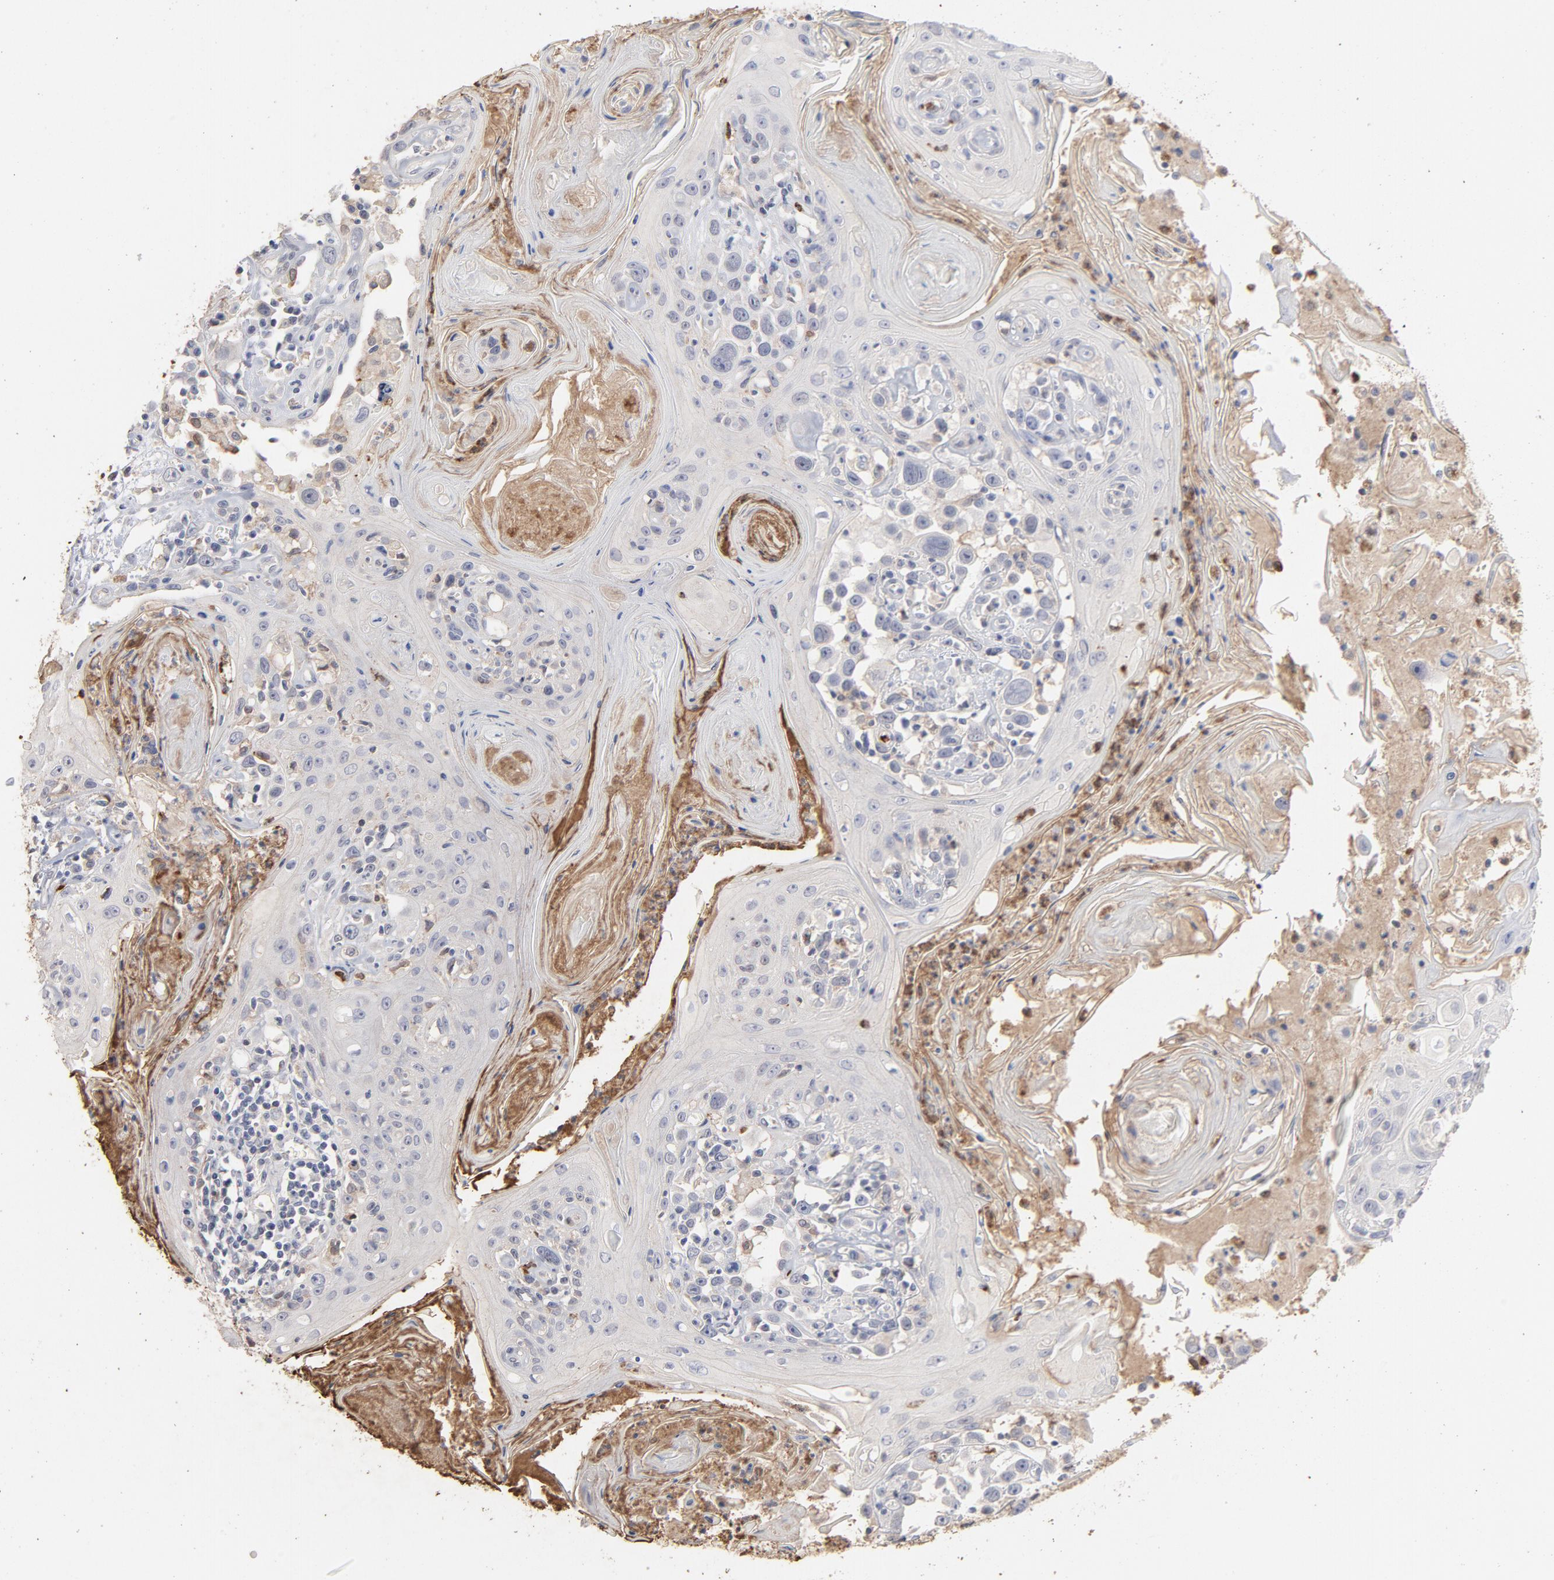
{"staining": {"intensity": "weak", "quantity": "<25%", "location": "cytoplasmic/membranous"}, "tissue": "head and neck cancer", "cell_type": "Tumor cells", "image_type": "cancer", "snomed": [{"axis": "morphology", "description": "Squamous cell carcinoma, NOS"}, {"axis": "topography", "description": "Oral tissue"}, {"axis": "topography", "description": "Head-Neck"}], "caption": "High power microscopy image of an IHC image of head and neck cancer (squamous cell carcinoma), revealing no significant positivity in tumor cells. (Brightfield microscopy of DAB immunohistochemistry at high magnification).", "gene": "PNMA1", "patient": {"sex": "female", "age": 76}}